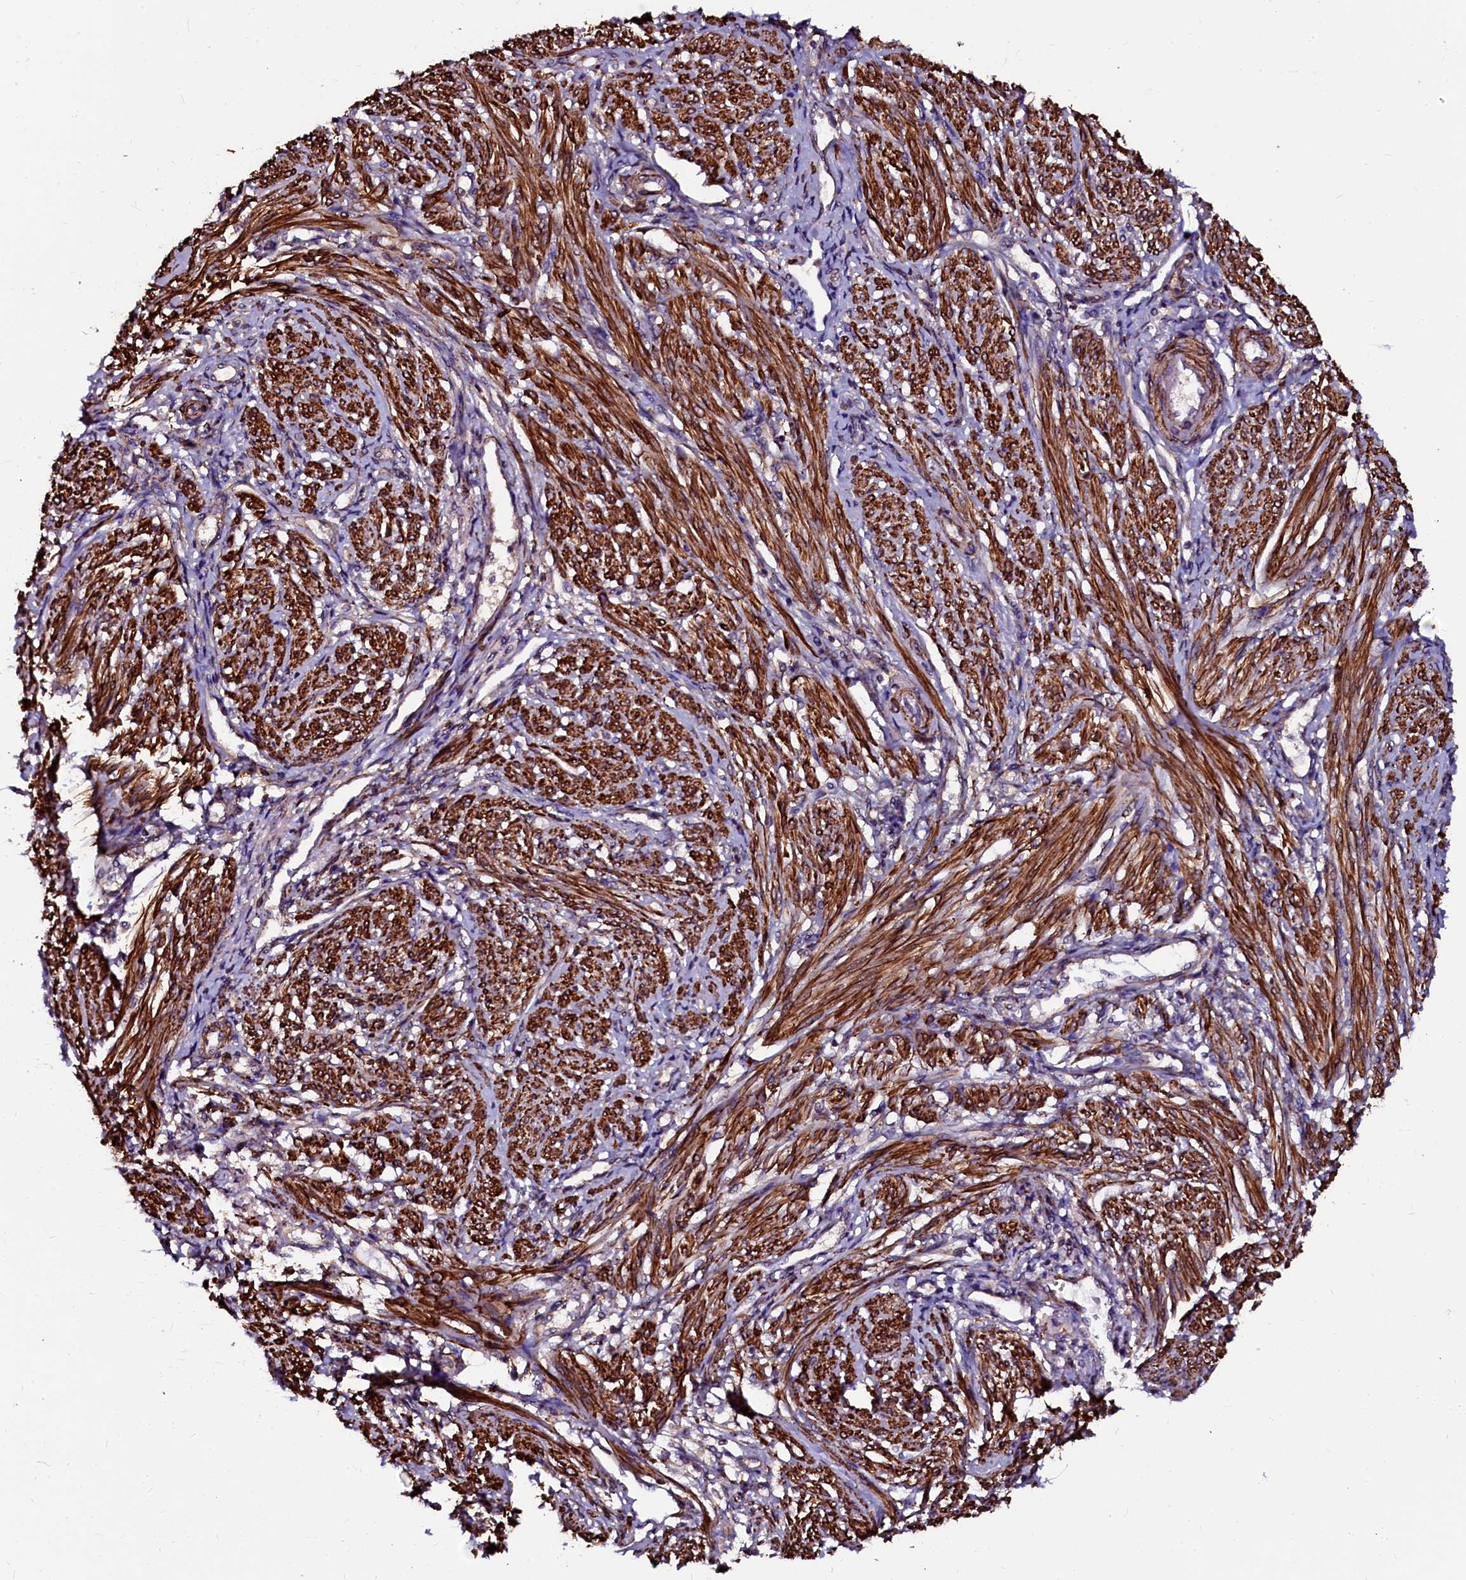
{"staining": {"intensity": "strong", "quantity": "25%-75%", "location": "cytoplasmic/membranous"}, "tissue": "smooth muscle", "cell_type": "Smooth muscle cells", "image_type": "normal", "snomed": [{"axis": "morphology", "description": "Normal tissue, NOS"}, {"axis": "topography", "description": "Smooth muscle"}], "caption": "Protein staining displays strong cytoplasmic/membranous expression in about 25%-75% of smooth muscle cells in benign smooth muscle.", "gene": "N4BP1", "patient": {"sex": "female", "age": 39}}